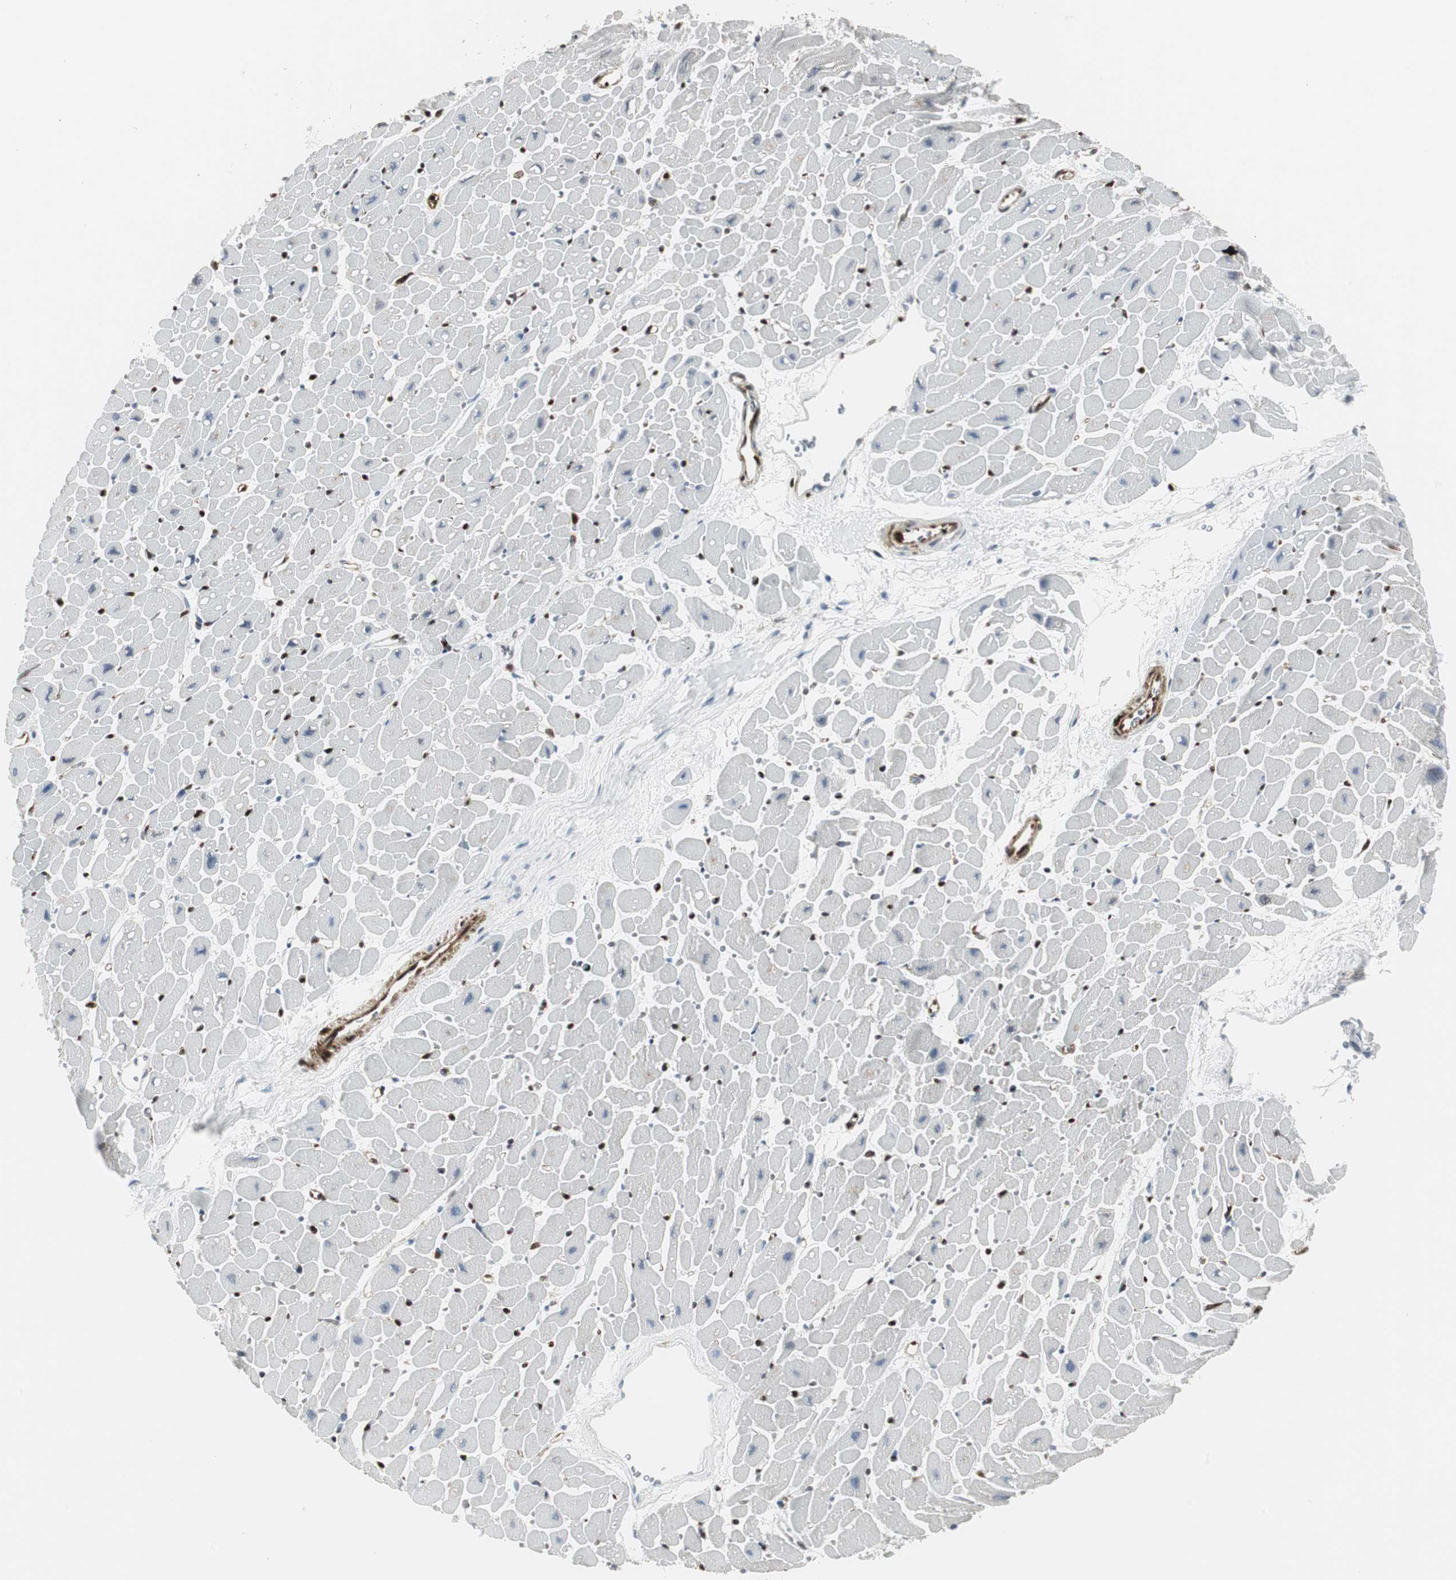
{"staining": {"intensity": "negative", "quantity": "none", "location": "none"}, "tissue": "heart muscle", "cell_type": "Cardiomyocytes", "image_type": "normal", "snomed": [{"axis": "morphology", "description": "Normal tissue, NOS"}, {"axis": "topography", "description": "Heart"}], "caption": "High power microscopy micrograph of an immunohistochemistry histopathology image of normal heart muscle, revealing no significant expression in cardiomyocytes.", "gene": "PPP1R14A", "patient": {"sex": "male", "age": 45}}